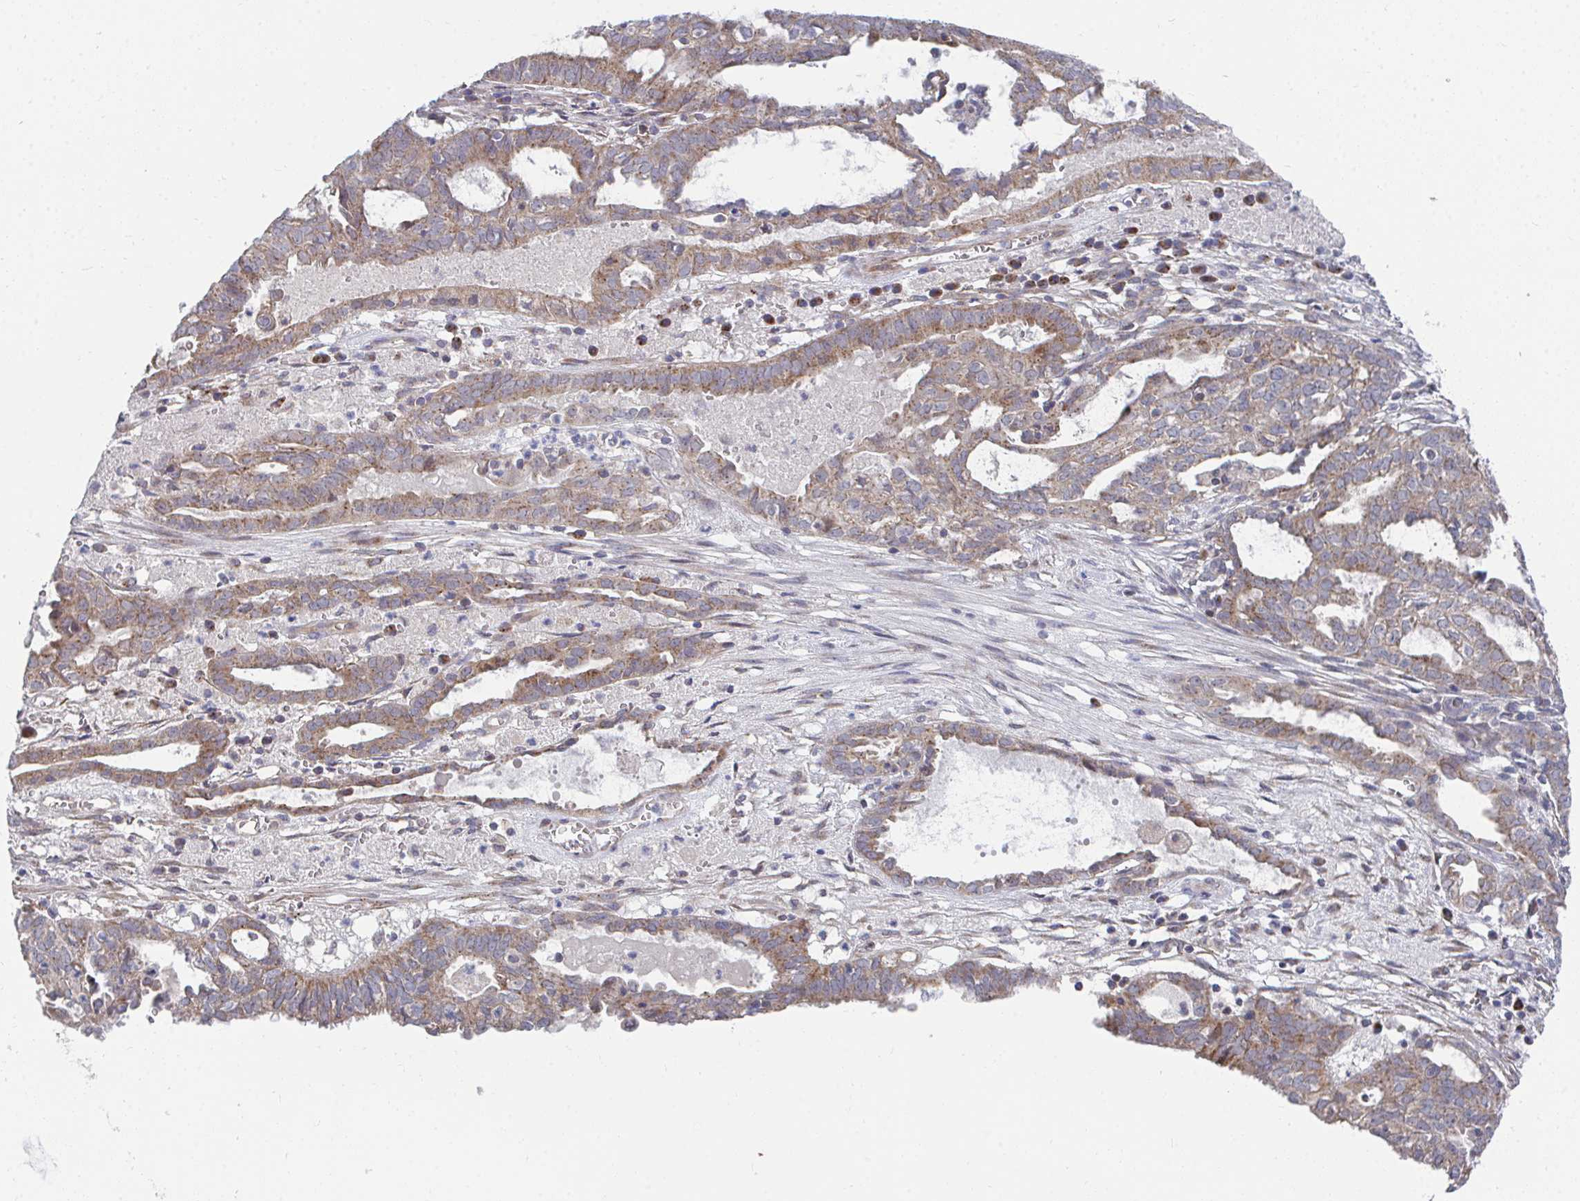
{"staining": {"intensity": "moderate", "quantity": ">75%", "location": "cytoplasmic/membranous"}, "tissue": "ovarian cancer", "cell_type": "Tumor cells", "image_type": "cancer", "snomed": [{"axis": "morphology", "description": "Carcinoma, endometroid"}, {"axis": "topography", "description": "Ovary"}], "caption": "Ovarian cancer stained with IHC displays moderate cytoplasmic/membranous positivity in approximately >75% of tumor cells.", "gene": "PEX3", "patient": {"sex": "female", "age": 64}}